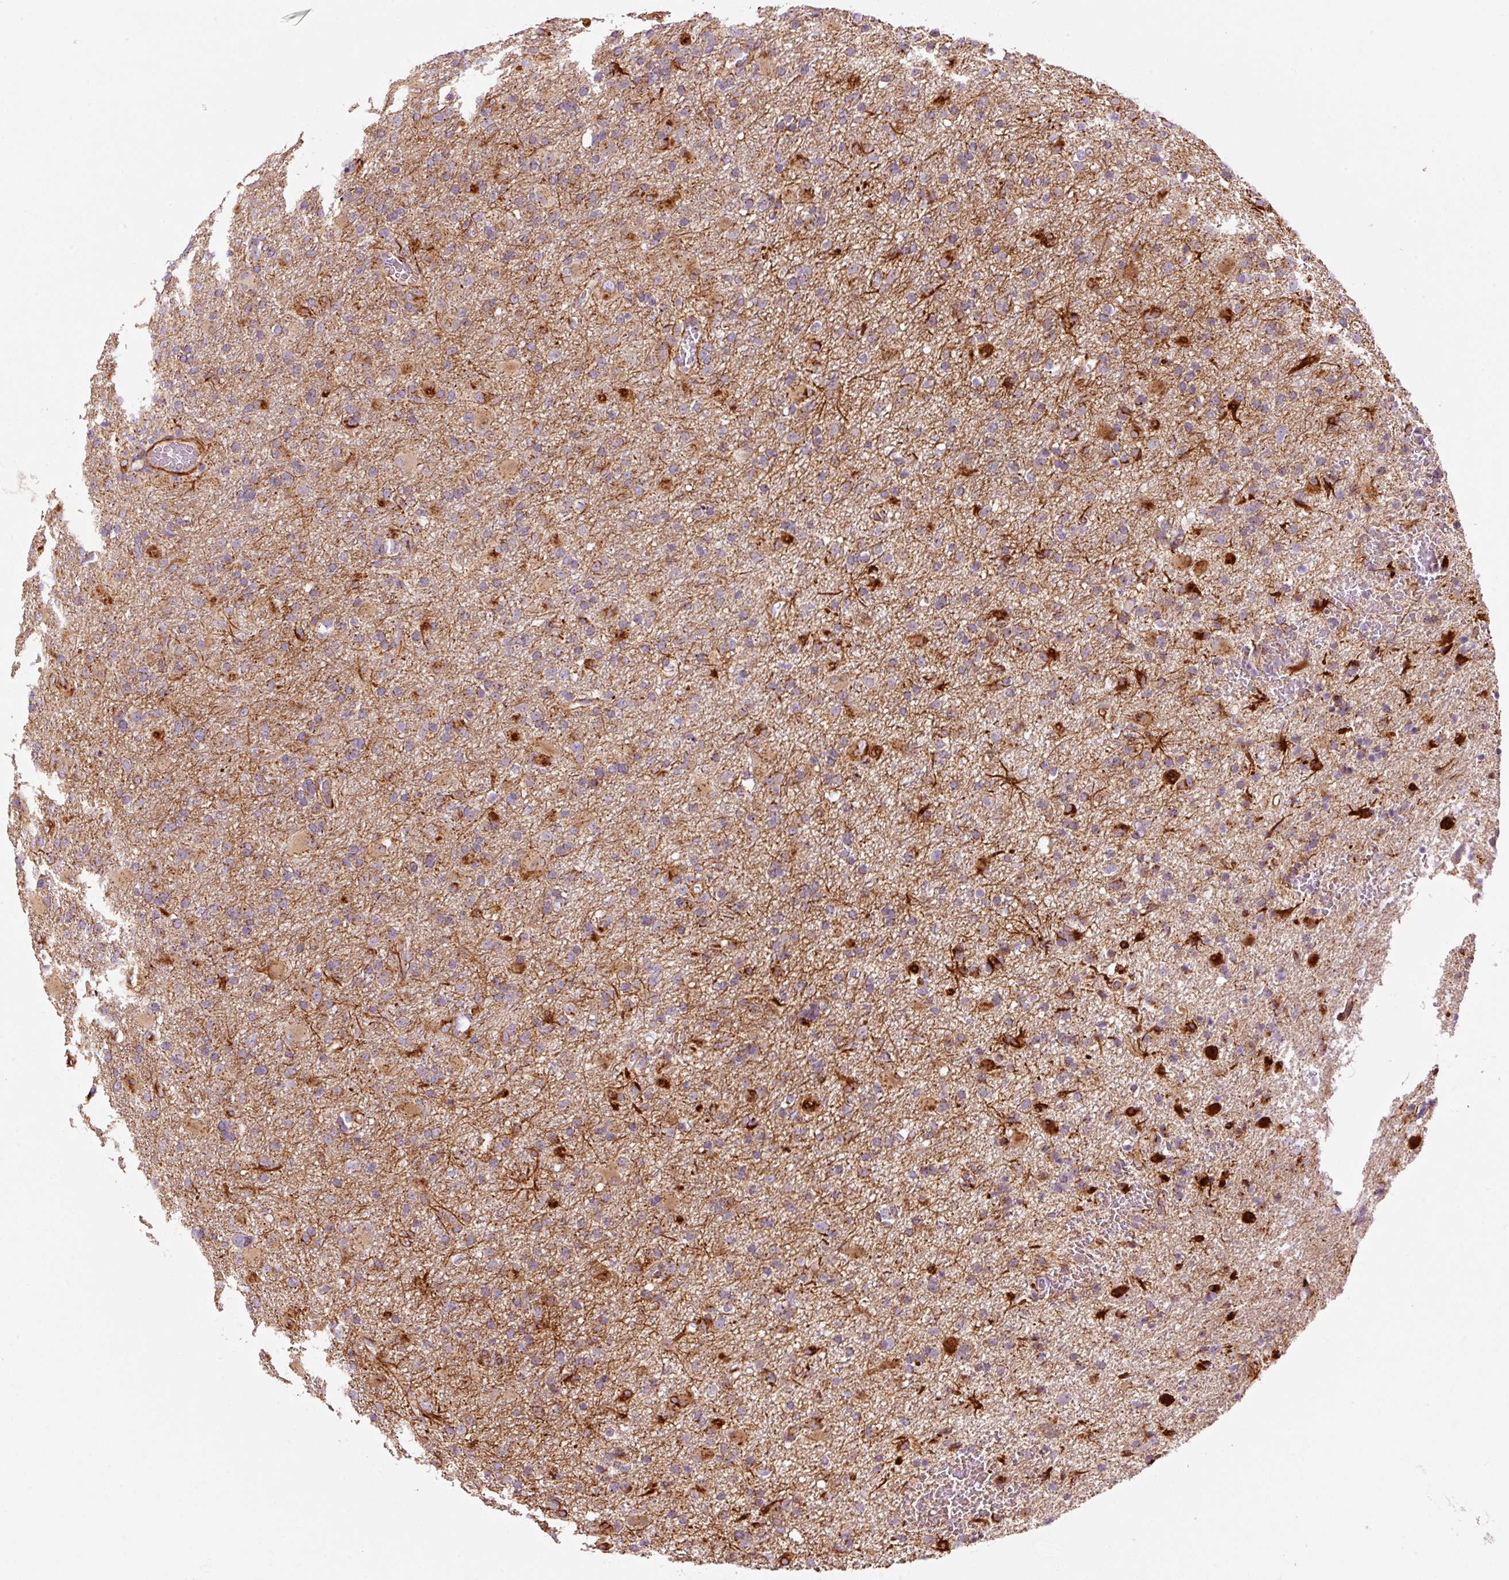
{"staining": {"intensity": "weak", "quantity": "<25%", "location": "cytoplasmic/membranous"}, "tissue": "glioma", "cell_type": "Tumor cells", "image_type": "cancer", "snomed": [{"axis": "morphology", "description": "Glioma, malignant, Low grade"}, {"axis": "topography", "description": "Brain"}], "caption": "This micrograph is of glioma stained with immunohistochemistry (IHC) to label a protein in brown with the nuclei are counter-stained blue. There is no staining in tumor cells. (DAB (3,3'-diaminobenzidine) immunohistochemistry (IHC) visualized using brightfield microscopy, high magnification).", "gene": "PPP1R14B", "patient": {"sex": "male", "age": 65}}